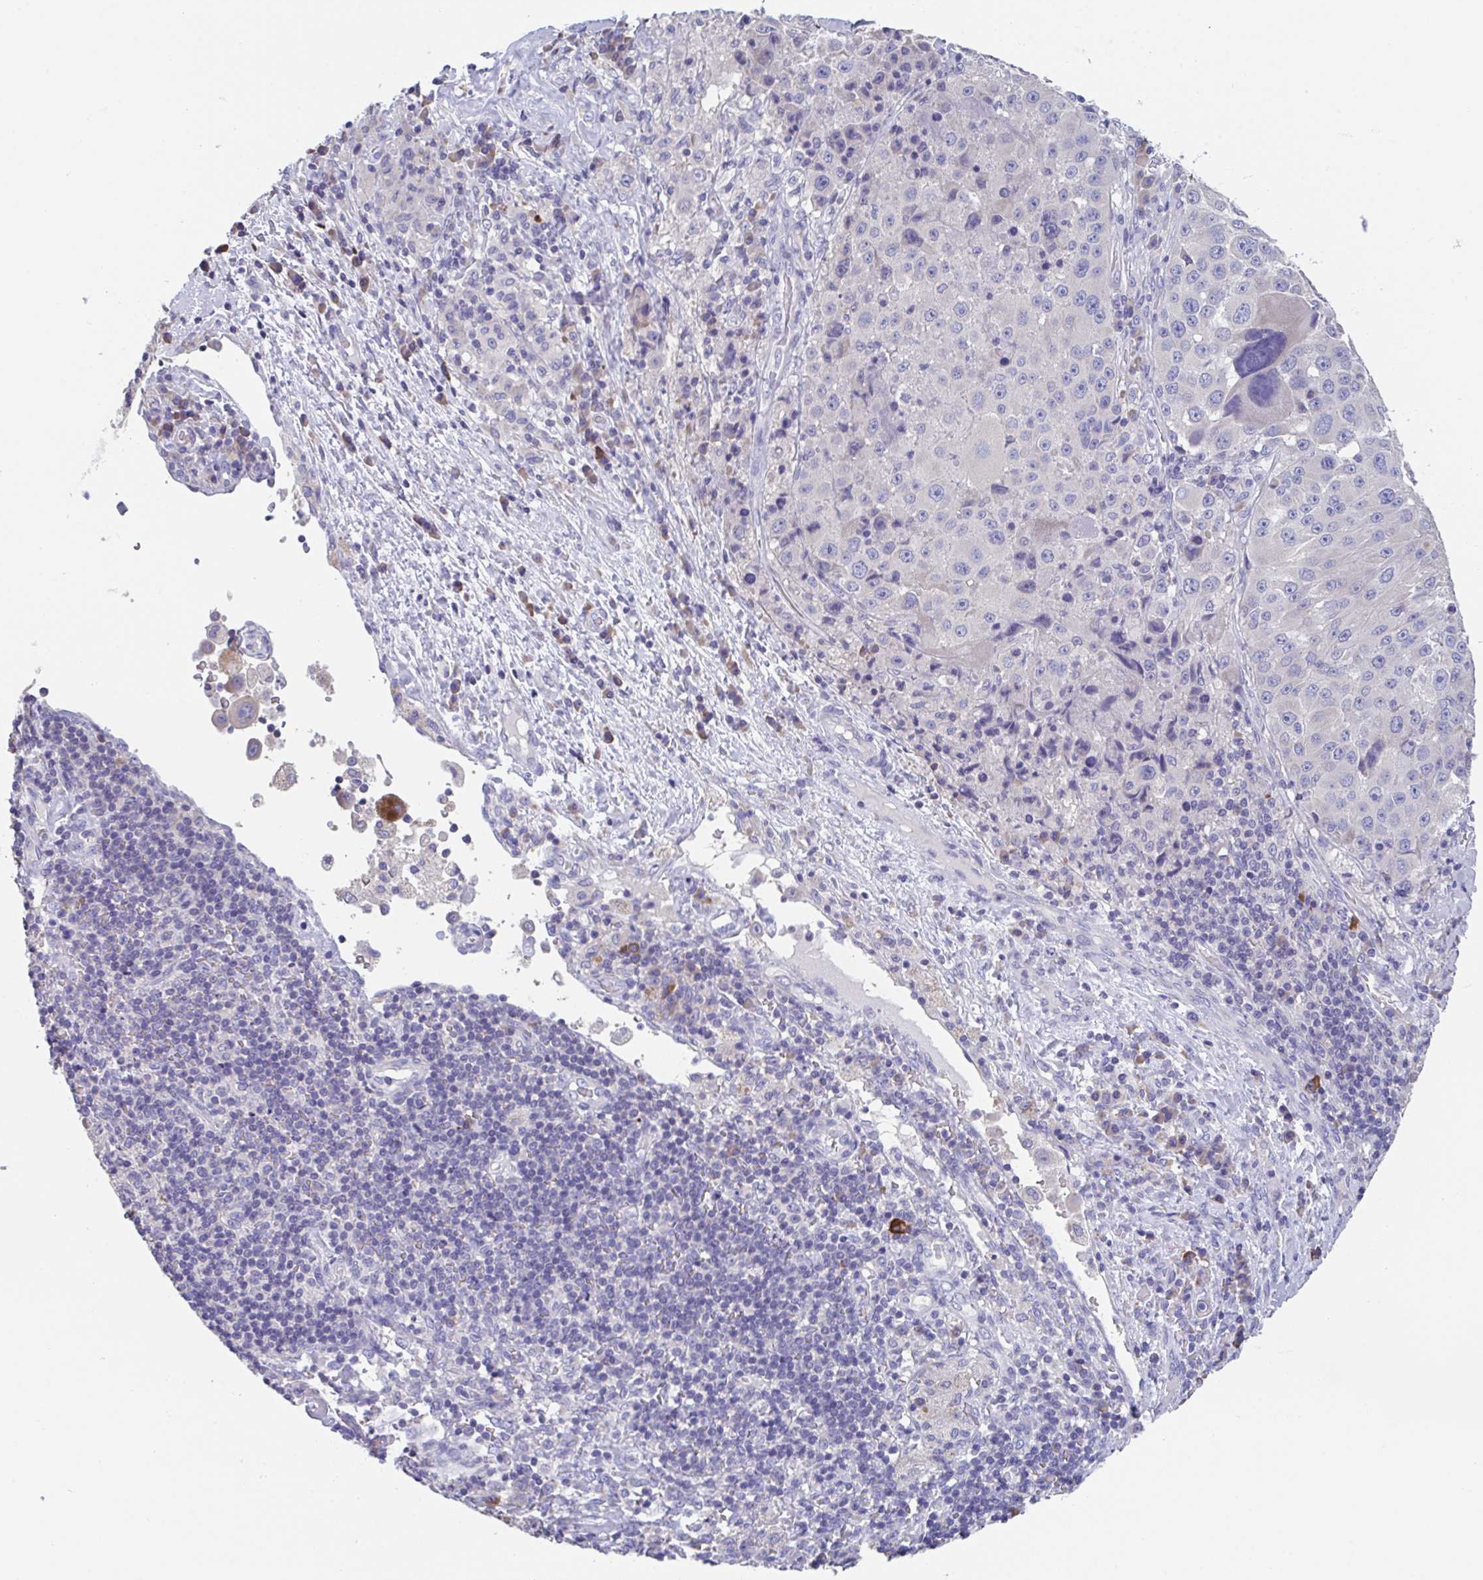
{"staining": {"intensity": "negative", "quantity": "none", "location": "none"}, "tissue": "melanoma", "cell_type": "Tumor cells", "image_type": "cancer", "snomed": [{"axis": "morphology", "description": "Malignant melanoma, Metastatic site"}, {"axis": "topography", "description": "Lymph node"}], "caption": "Immunohistochemistry (IHC) histopathology image of human malignant melanoma (metastatic site) stained for a protein (brown), which reveals no positivity in tumor cells.", "gene": "LRRC58", "patient": {"sex": "male", "age": 62}}